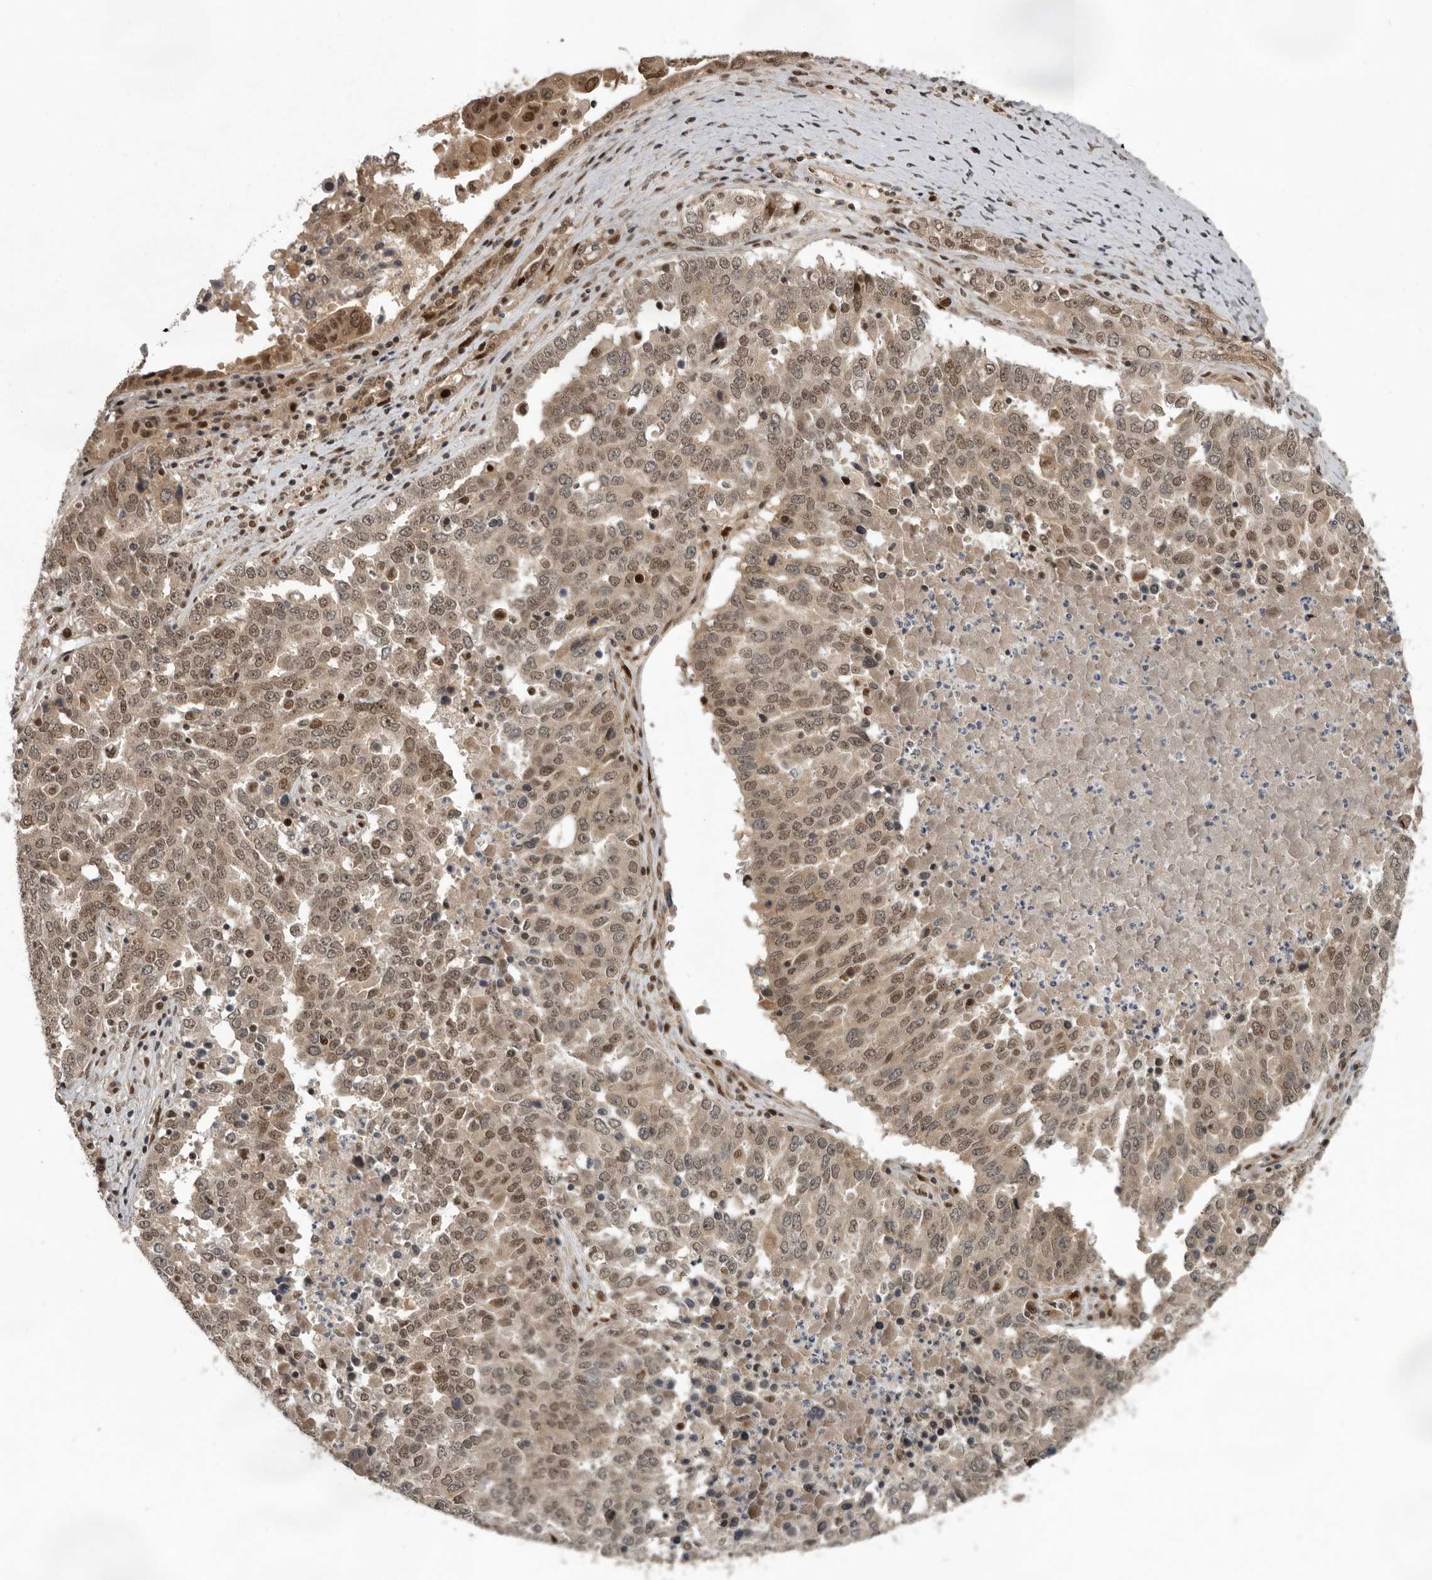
{"staining": {"intensity": "moderate", "quantity": ">75%", "location": "cytoplasmic/membranous,nuclear"}, "tissue": "ovarian cancer", "cell_type": "Tumor cells", "image_type": "cancer", "snomed": [{"axis": "morphology", "description": "Carcinoma, endometroid"}, {"axis": "topography", "description": "Ovary"}], "caption": "About >75% of tumor cells in human ovarian endometroid carcinoma show moderate cytoplasmic/membranous and nuclear protein staining as visualized by brown immunohistochemical staining.", "gene": "CDC27", "patient": {"sex": "female", "age": 62}}